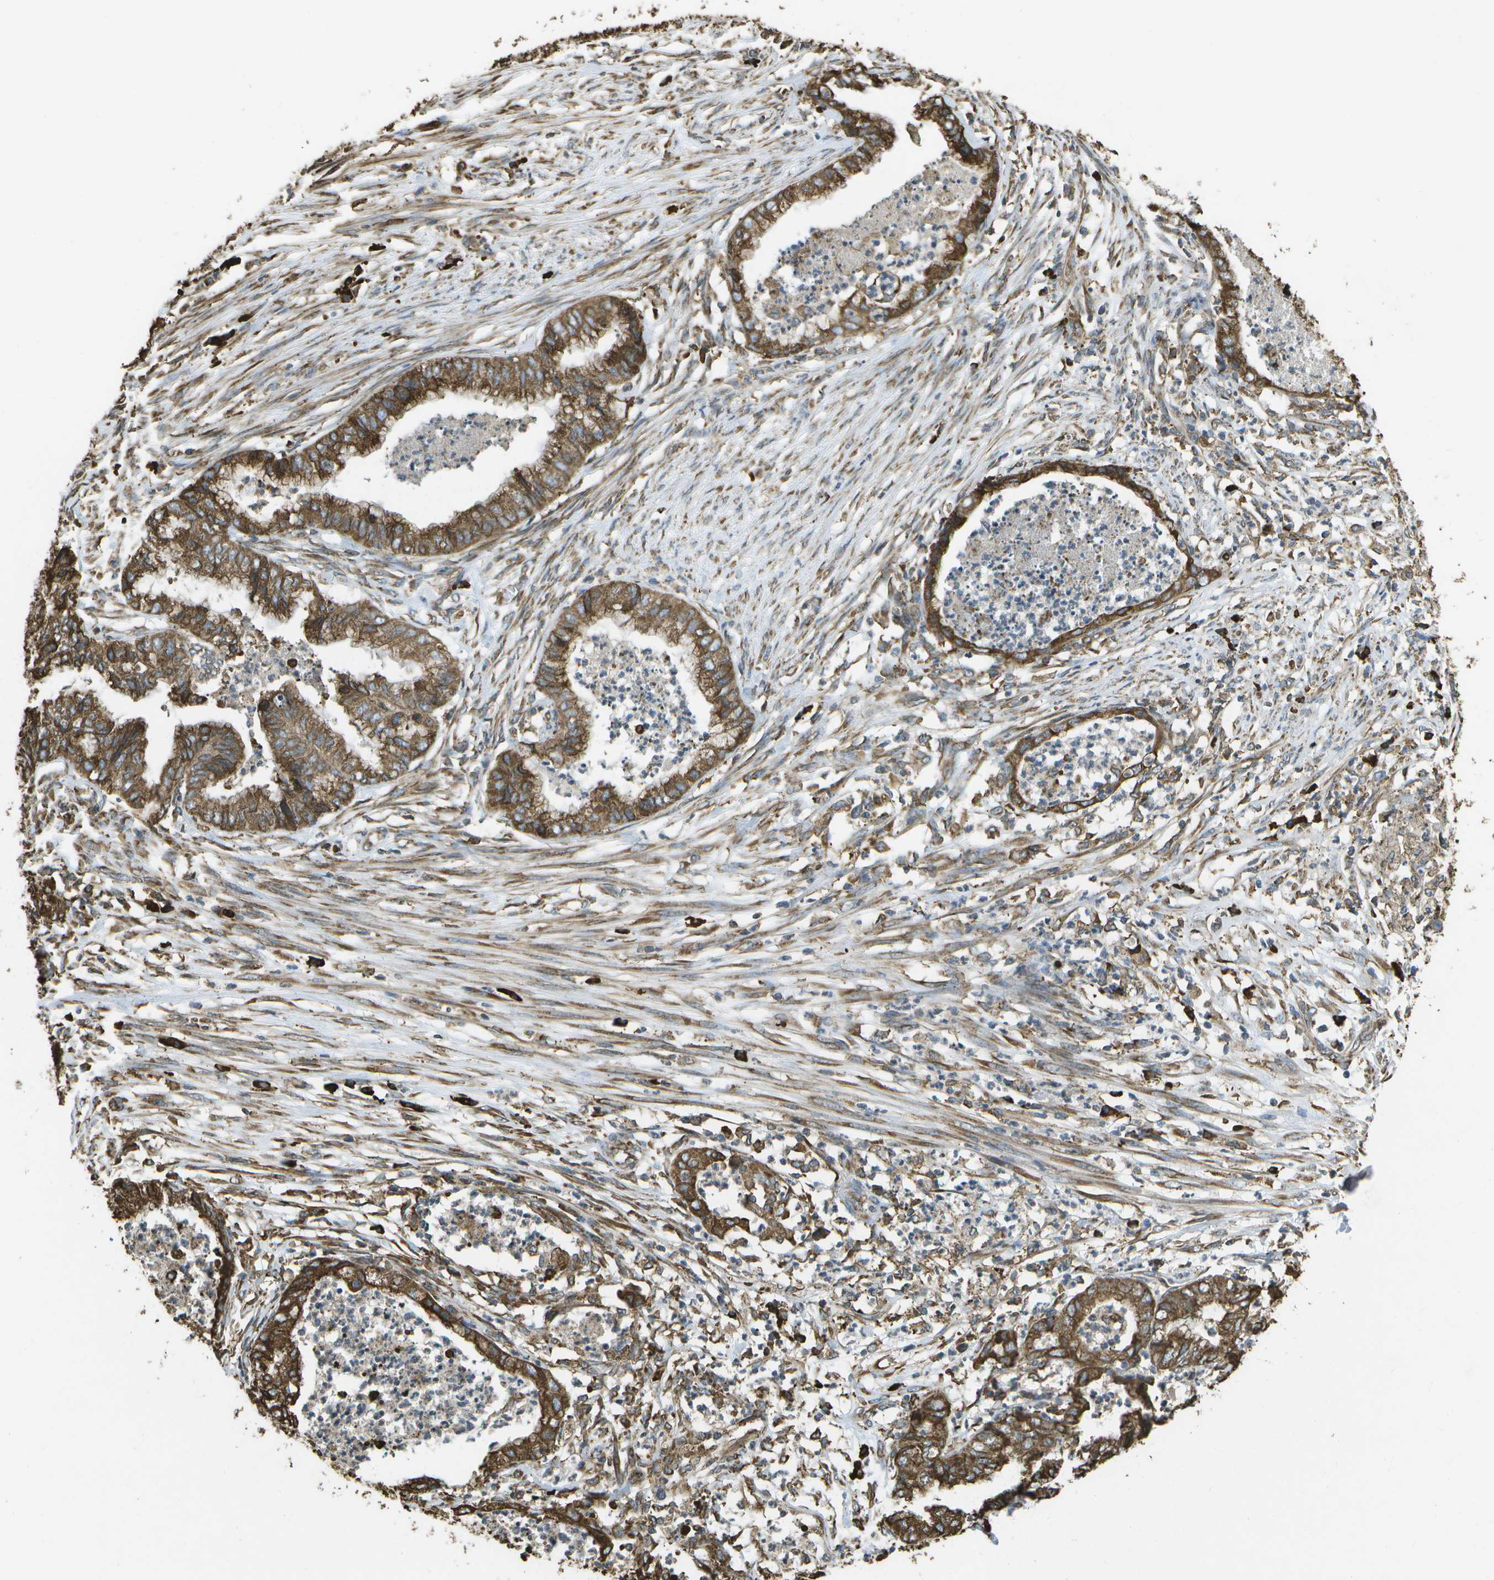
{"staining": {"intensity": "strong", "quantity": ">75%", "location": "cytoplasmic/membranous"}, "tissue": "endometrial cancer", "cell_type": "Tumor cells", "image_type": "cancer", "snomed": [{"axis": "morphology", "description": "Necrosis, NOS"}, {"axis": "morphology", "description": "Adenocarcinoma, NOS"}, {"axis": "topography", "description": "Endometrium"}], "caption": "Brown immunohistochemical staining in endometrial adenocarcinoma reveals strong cytoplasmic/membranous positivity in approximately >75% of tumor cells.", "gene": "PDIA4", "patient": {"sex": "female", "age": 79}}